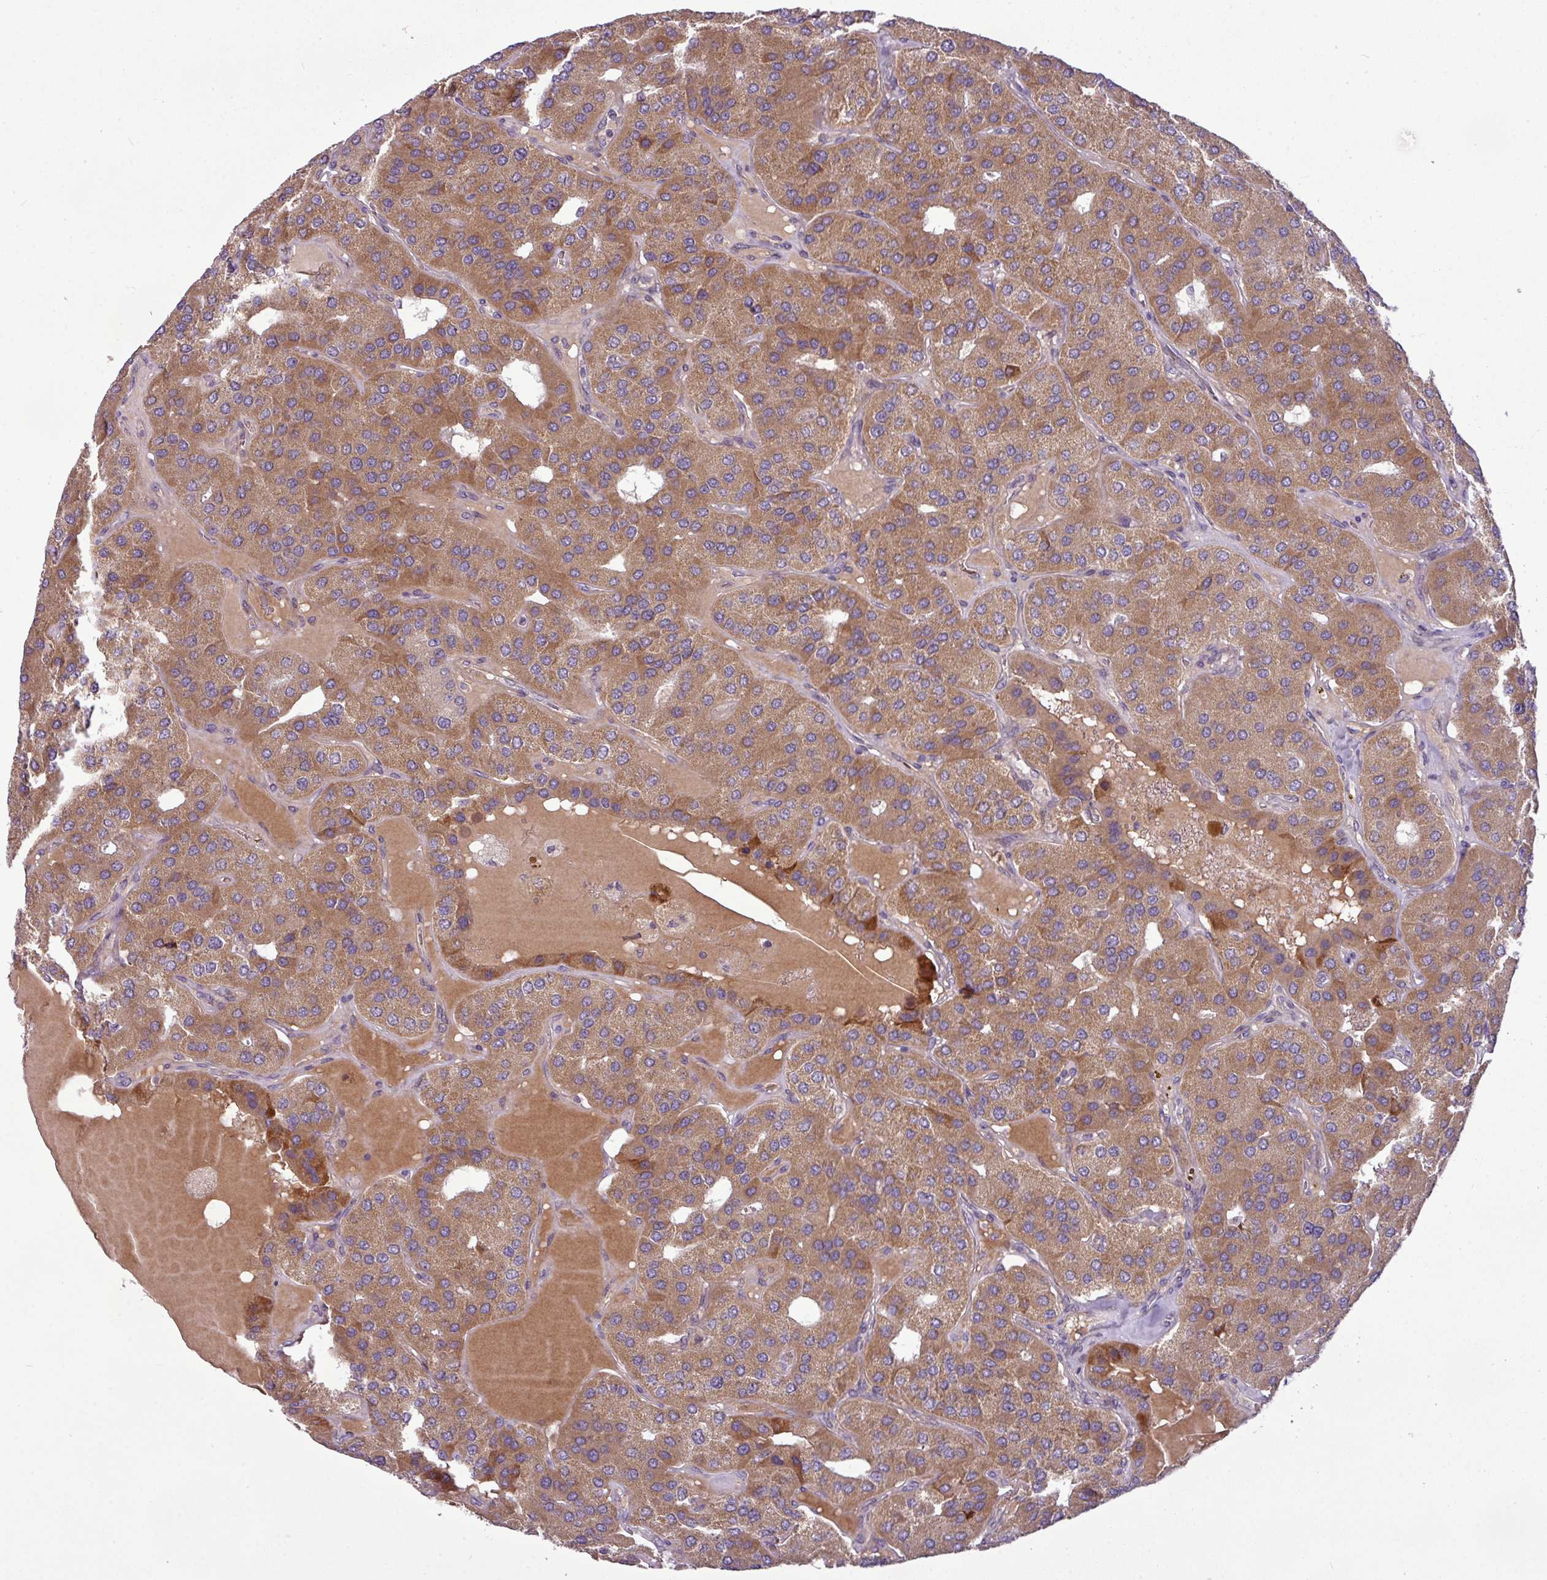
{"staining": {"intensity": "moderate", "quantity": ">75%", "location": "cytoplasmic/membranous"}, "tissue": "parathyroid gland", "cell_type": "Glandular cells", "image_type": "normal", "snomed": [{"axis": "morphology", "description": "Normal tissue, NOS"}, {"axis": "morphology", "description": "Adenoma, NOS"}, {"axis": "topography", "description": "Parathyroid gland"}], "caption": "Glandular cells demonstrate medium levels of moderate cytoplasmic/membranous expression in about >75% of cells in unremarkable human parathyroid gland.", "gene": "ZNF35", "patient": {"sex": "female", "age": 86}}